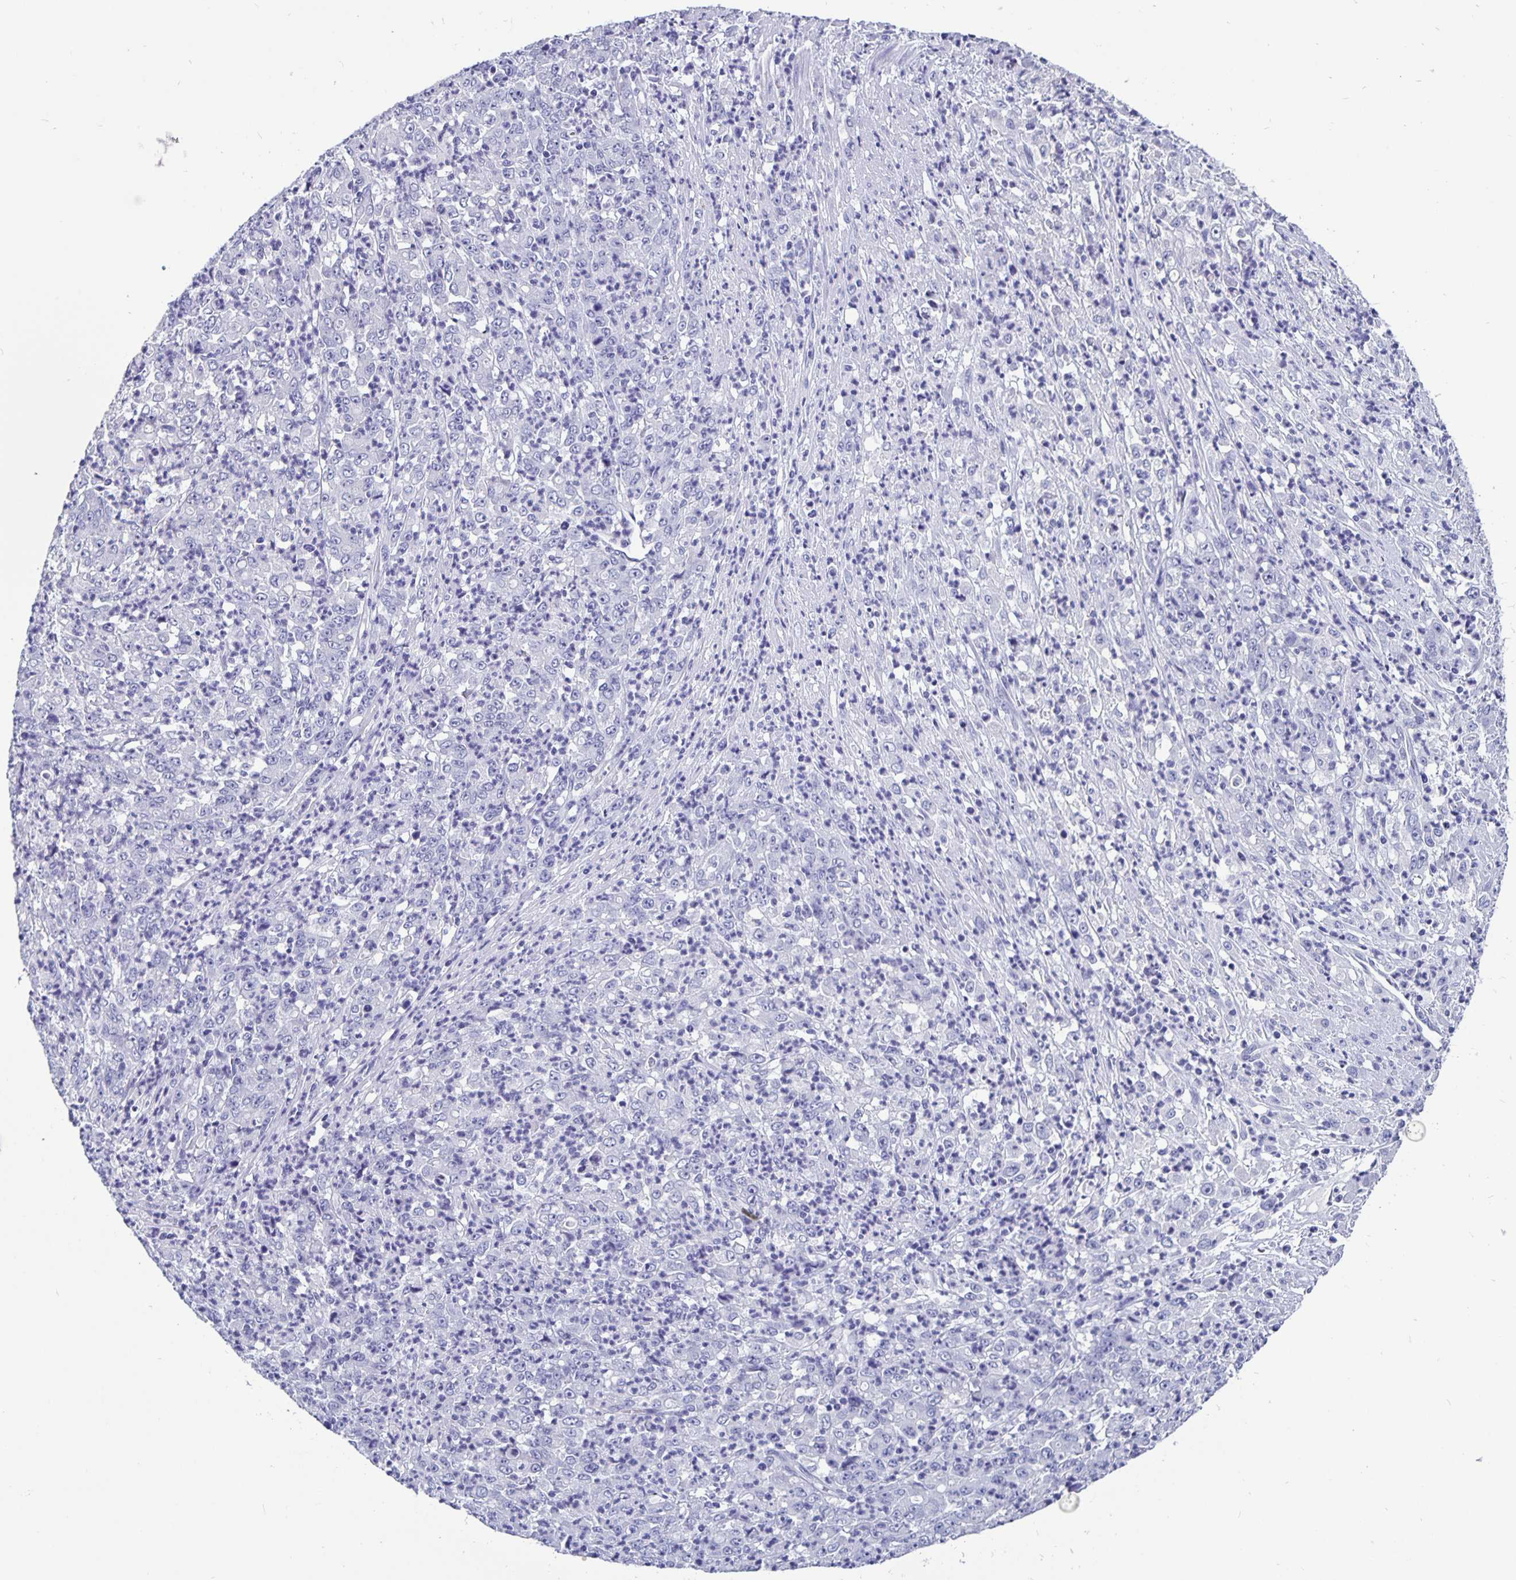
{"staining": {"intensity": "negative", "quantity": "none", "location": "none"}, "tissue": "stomach cancer", "cell_type": "Tumor cells", "image_type": "cancer", "snomed": [{"axis": "morphology", "description": "Adenocarcinoma, NOS"}, {"axis": "topography", "description": "Stomach, lower"}], "caption": "An IHC histopathology image of stomach cancer (adenocarcinoma) is shown. There is no staining in tumor cells of stomach cancer (adenocarcinoma). (Immunohistochemistry (ihc), brightfield microscopy, high magnification).", "gene": "ODF3B", "patient": {"sex": "female", "age": 71}}